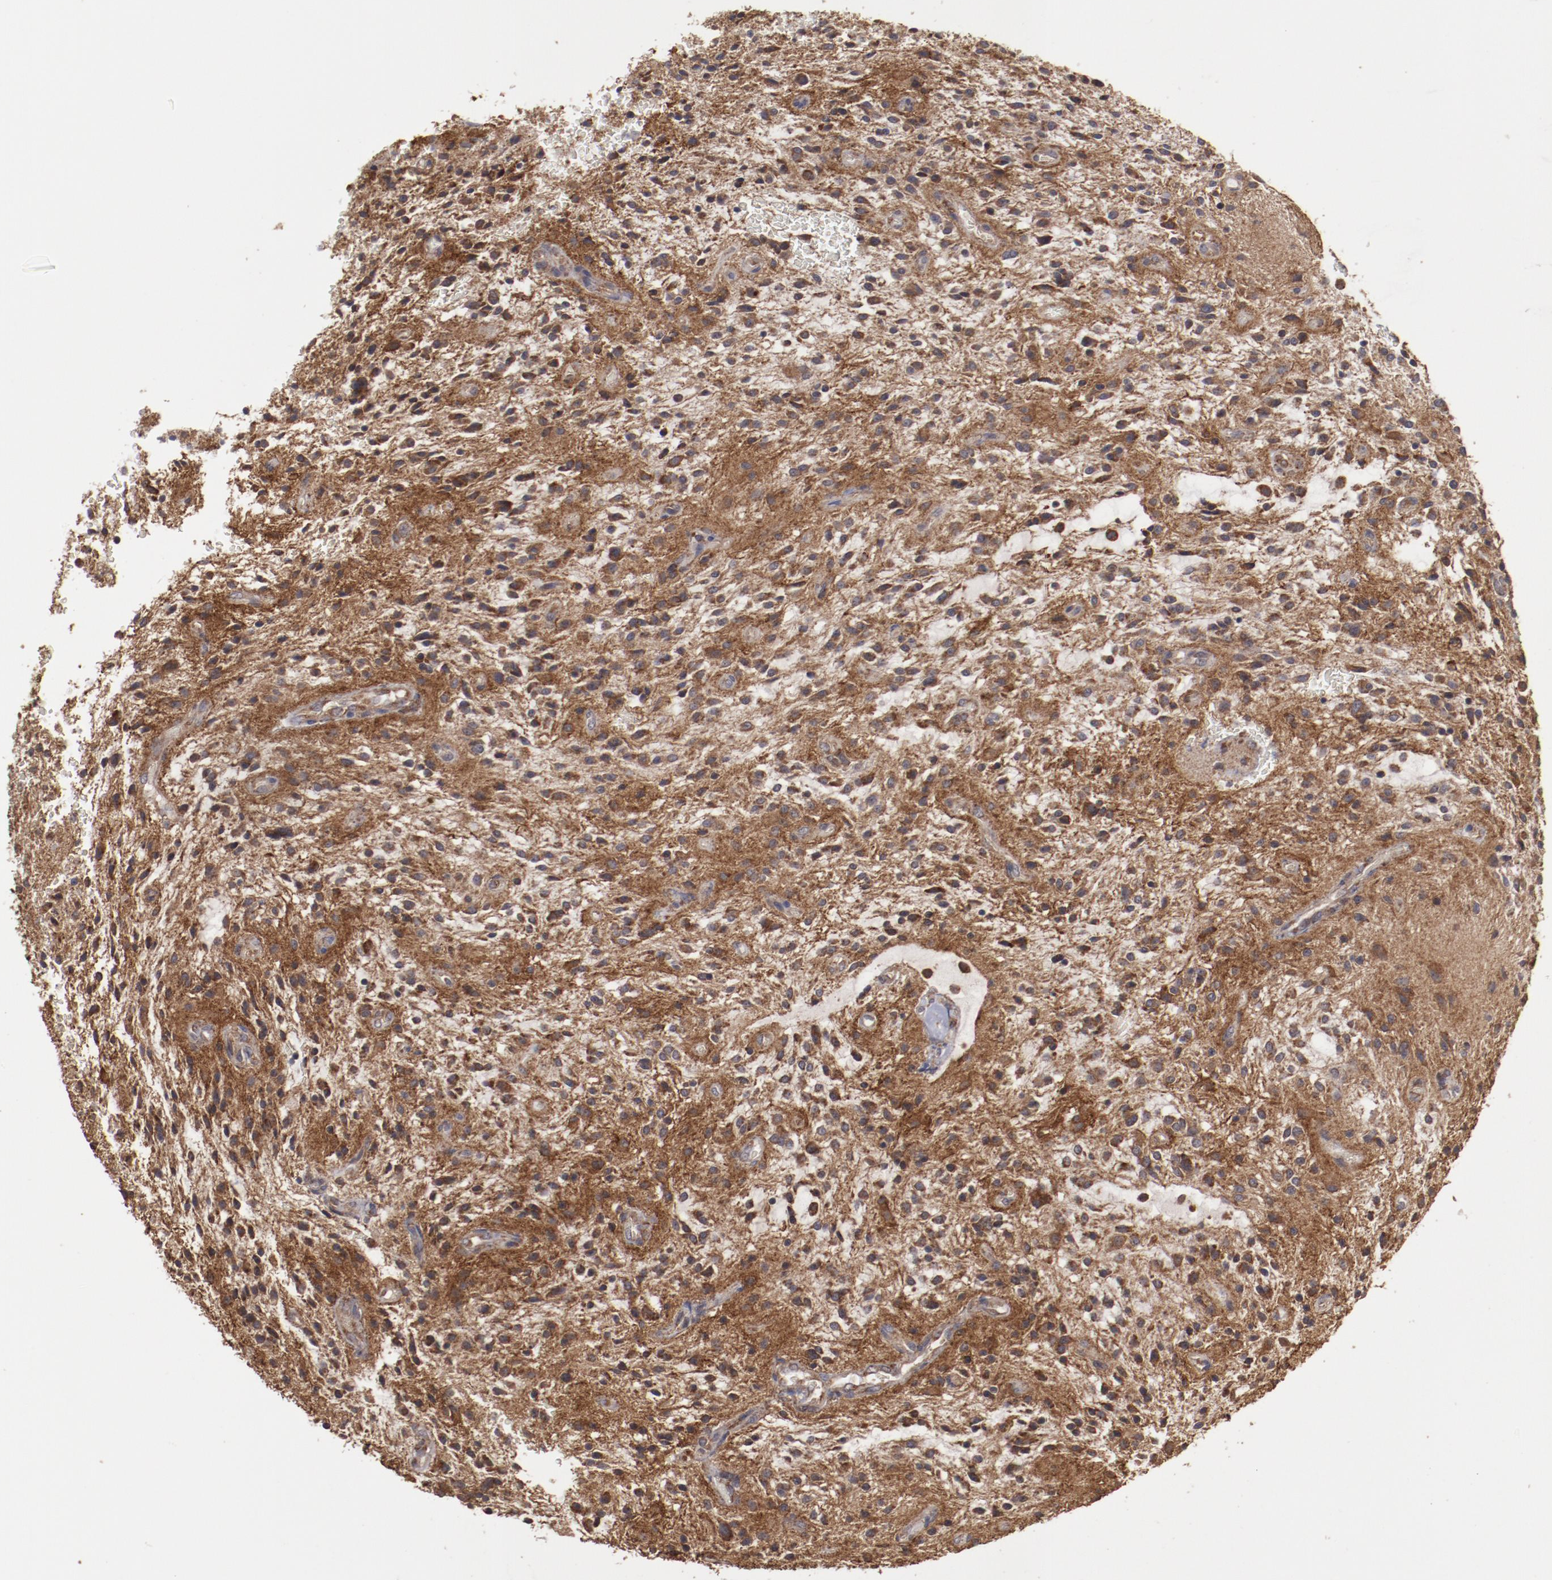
{"staining": {"intensity": "strong", "quantity": ">75%", "location": "cytoplasmic/membranous"}, "tissue": "glioma", "cell_type": "Tumor cells", "image_type": "cancer", "snomed": [{"axis": "morphology", "description": "Glioma, malignant, NOS"}, {"axis": "topography", "description": "Cerebellum"}], "caption": "Glioma (malignant) tissue exhibits strong cytoplasmic/membranous expression in about >75% of tumor cells, visualized by immunohistochemistry. (DAB (3,3'-diaminobenzidine) IHC with brightfield microscopy, high magnification).", "gene": "RPS4Y1", "patient": {"sex": "female", "age": 10}}